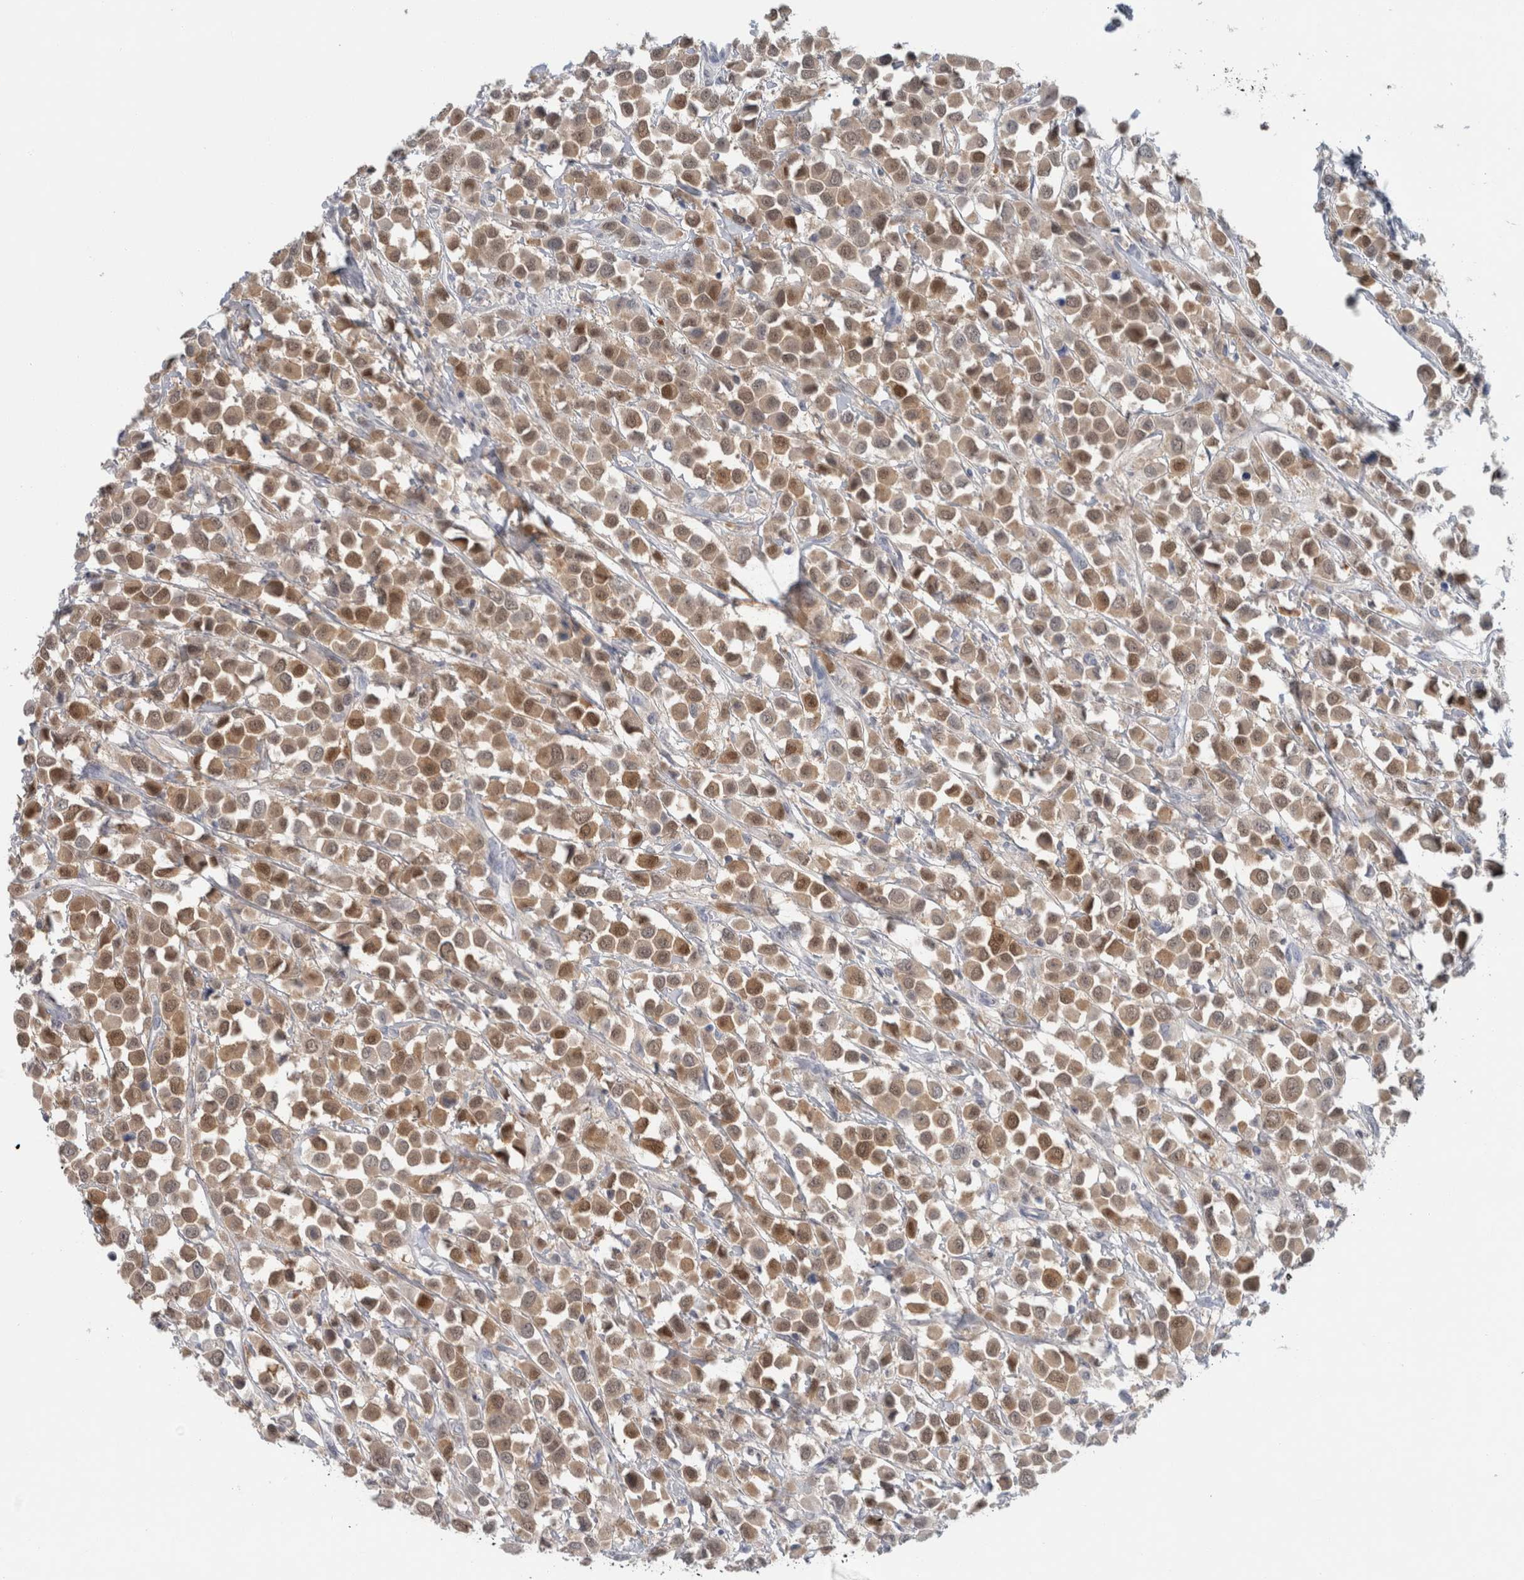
{"staining": {"intensity": "moderate", "quantity": ">75%", "location": "cytoplasmic/membranous,nuclear"}, "tissue": "breast cancer", "cell_type": "Tumor cells", "image_type": "cancer", "snomed": [{"axis": "morphology", "description": "Duct carcinoma"}, {"axis": "topography", "description": "Breast"}], "caption": "Tumor cells reveal medium levels of moderate cytoplasmic/membranous and nuclear staining in approximately >75% of cells in breast cancer (infiltrating ductal carcinoma). (DAB = brown stain, brightfield microscopy at high magnification).", "gene": "CASP6", "patient": {"sex": "female", "age": 61}}